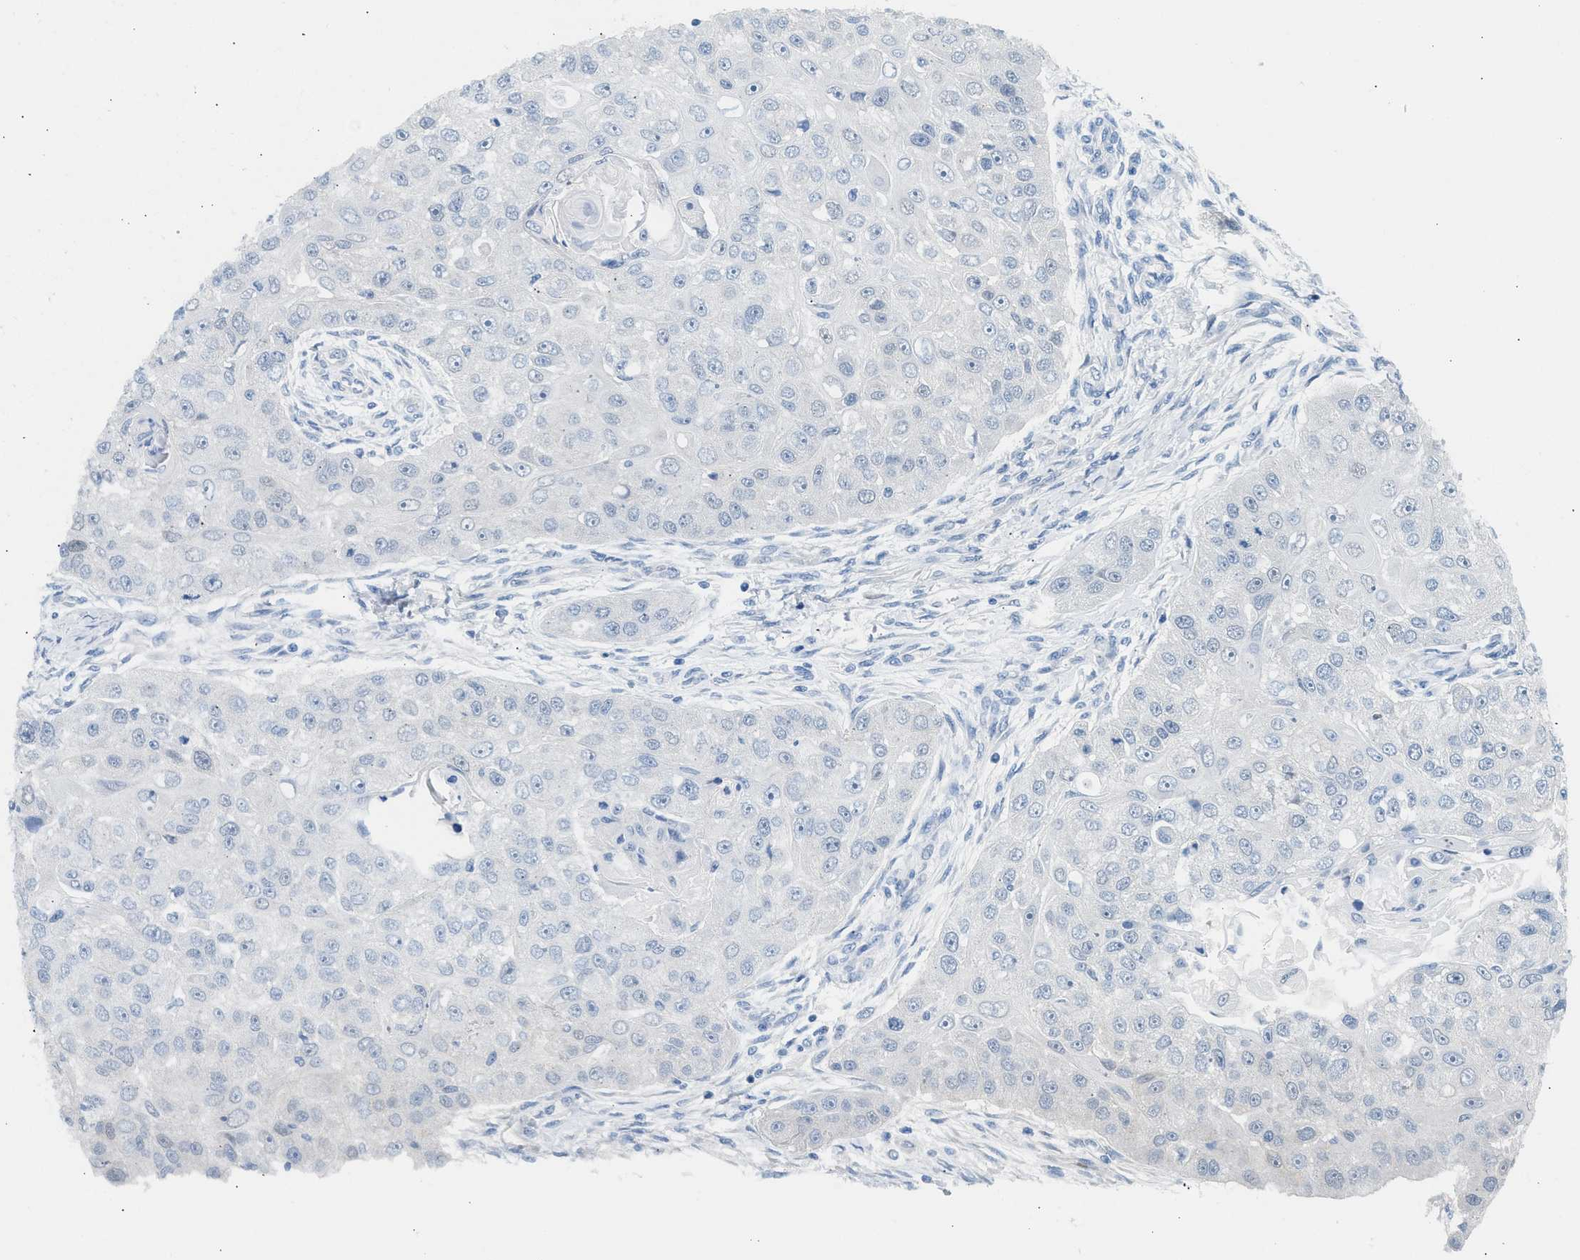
{"staining": {"intensity": "negative", "quantity": "none", "location": "none"}, "tissue": "head and neck cancer", "cell_type": "Tumor cells", "image_type": "cancer", "snomed": [{"axis": "morphology", "description": "Normal tissue, NOS"}, {"axis": "morphology", "description": "Squamous cell carcinoma, NOS"}, {"axis": "topography", "description": "Skeletal muscle"}, {"axis": "topography", "description": "Head-Neck"}], "caption": "Tumor cells are negative for protein expression in human squamous cell carcinoma (head and neck). (IHC, brightfield microscopy, high magnification).", "gene": "SPAM1", "patient": {"sex": "male", "age": 51}}